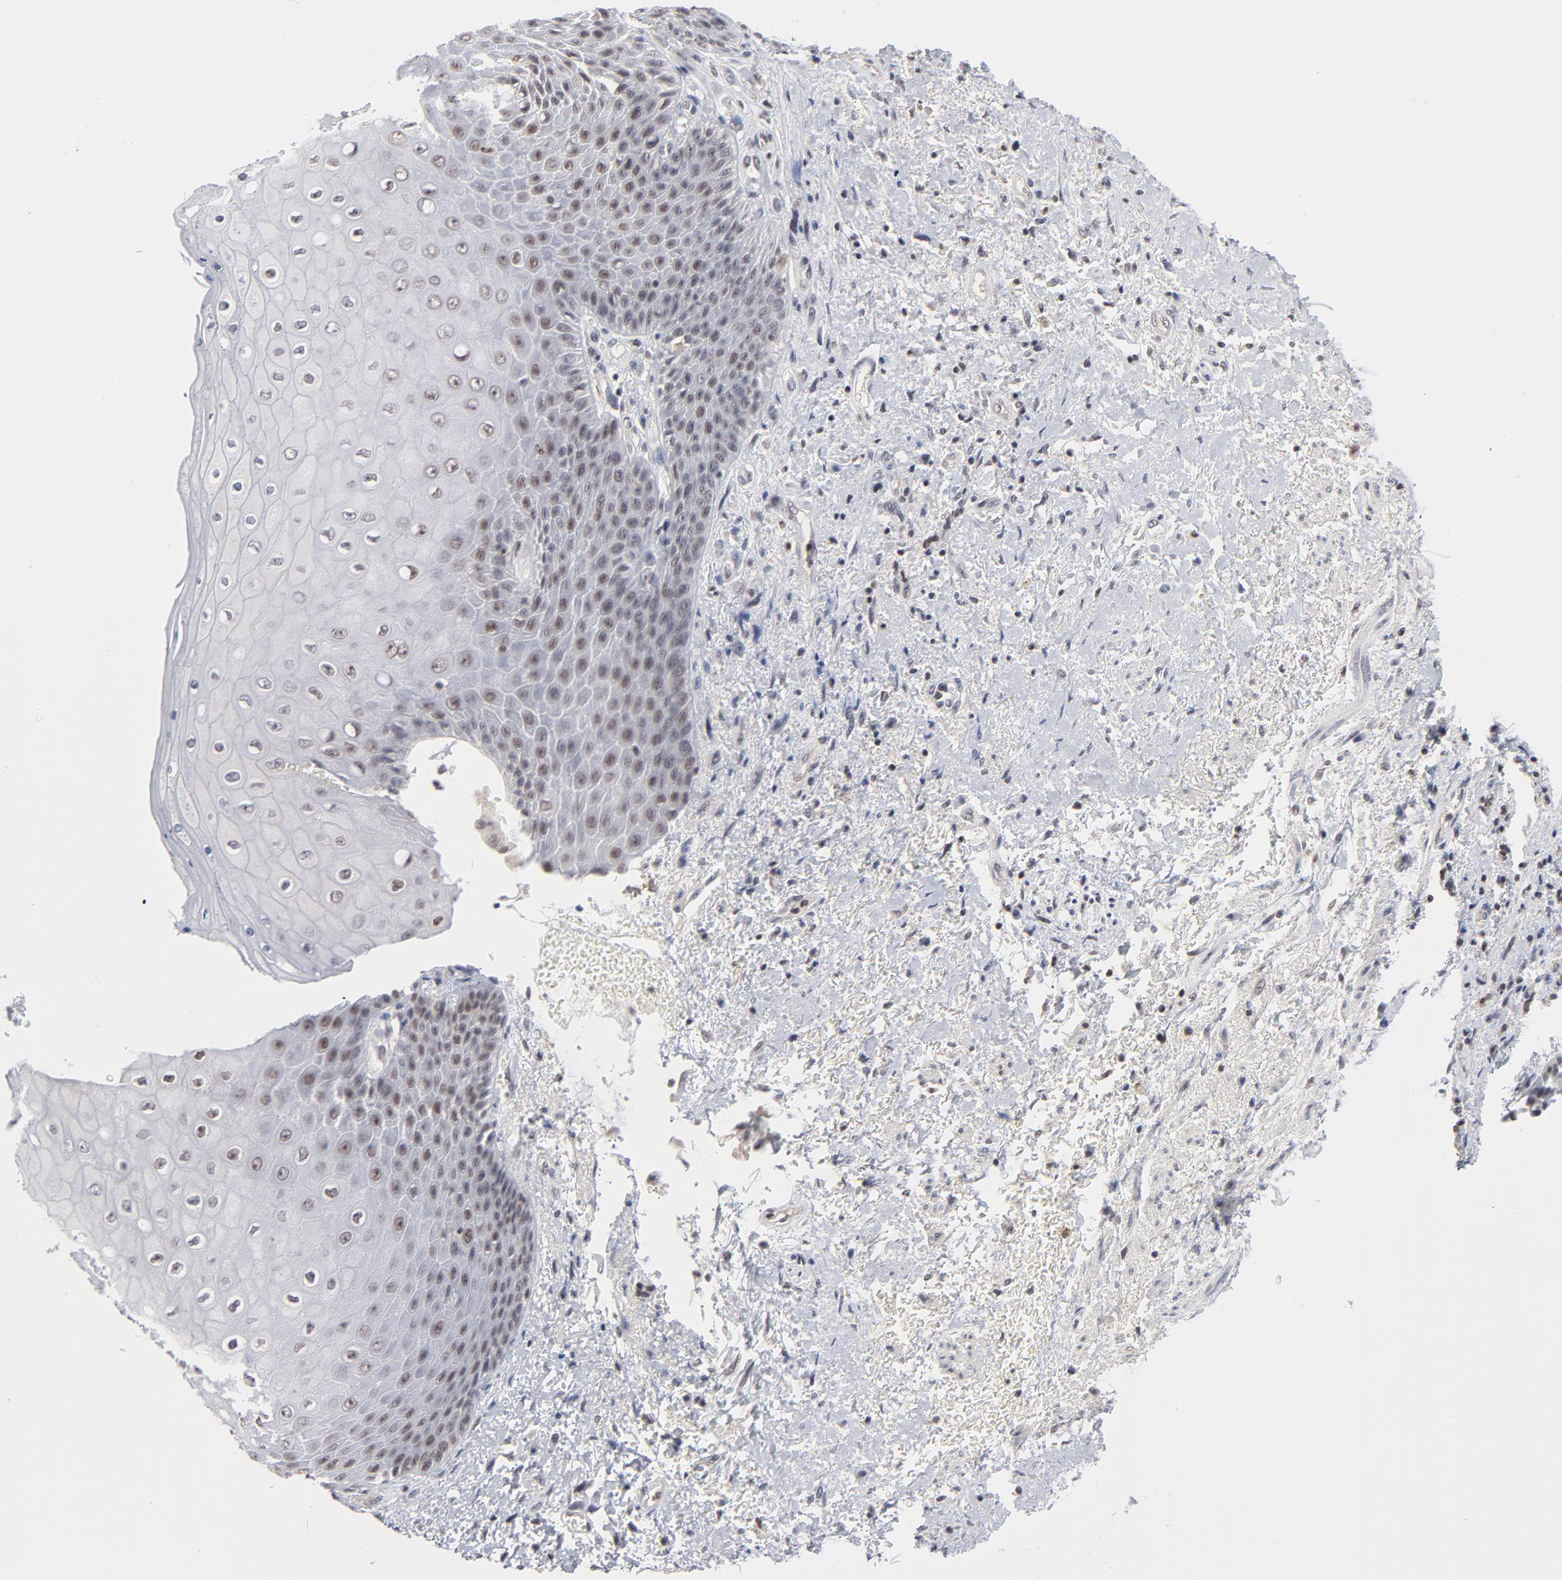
{"staining": {"intensity": "weak", "quantity": "25%-75%", "location": "nuclear"}, "tissue": "skin", "cell_type": "Epidermal cells", "image_type": "normal", "snomed": [{"axis": "morphology", "description": "Normal tissue, NOS"}, {"axis": "topography", "description": "Anal"}], "caption": "Epidermal cells reveal weak nuclear positivity in about 25%-75% of cells in unremarkable skin.", "gene": "MAX", "patient": {"sex": "female", "age": 46}}